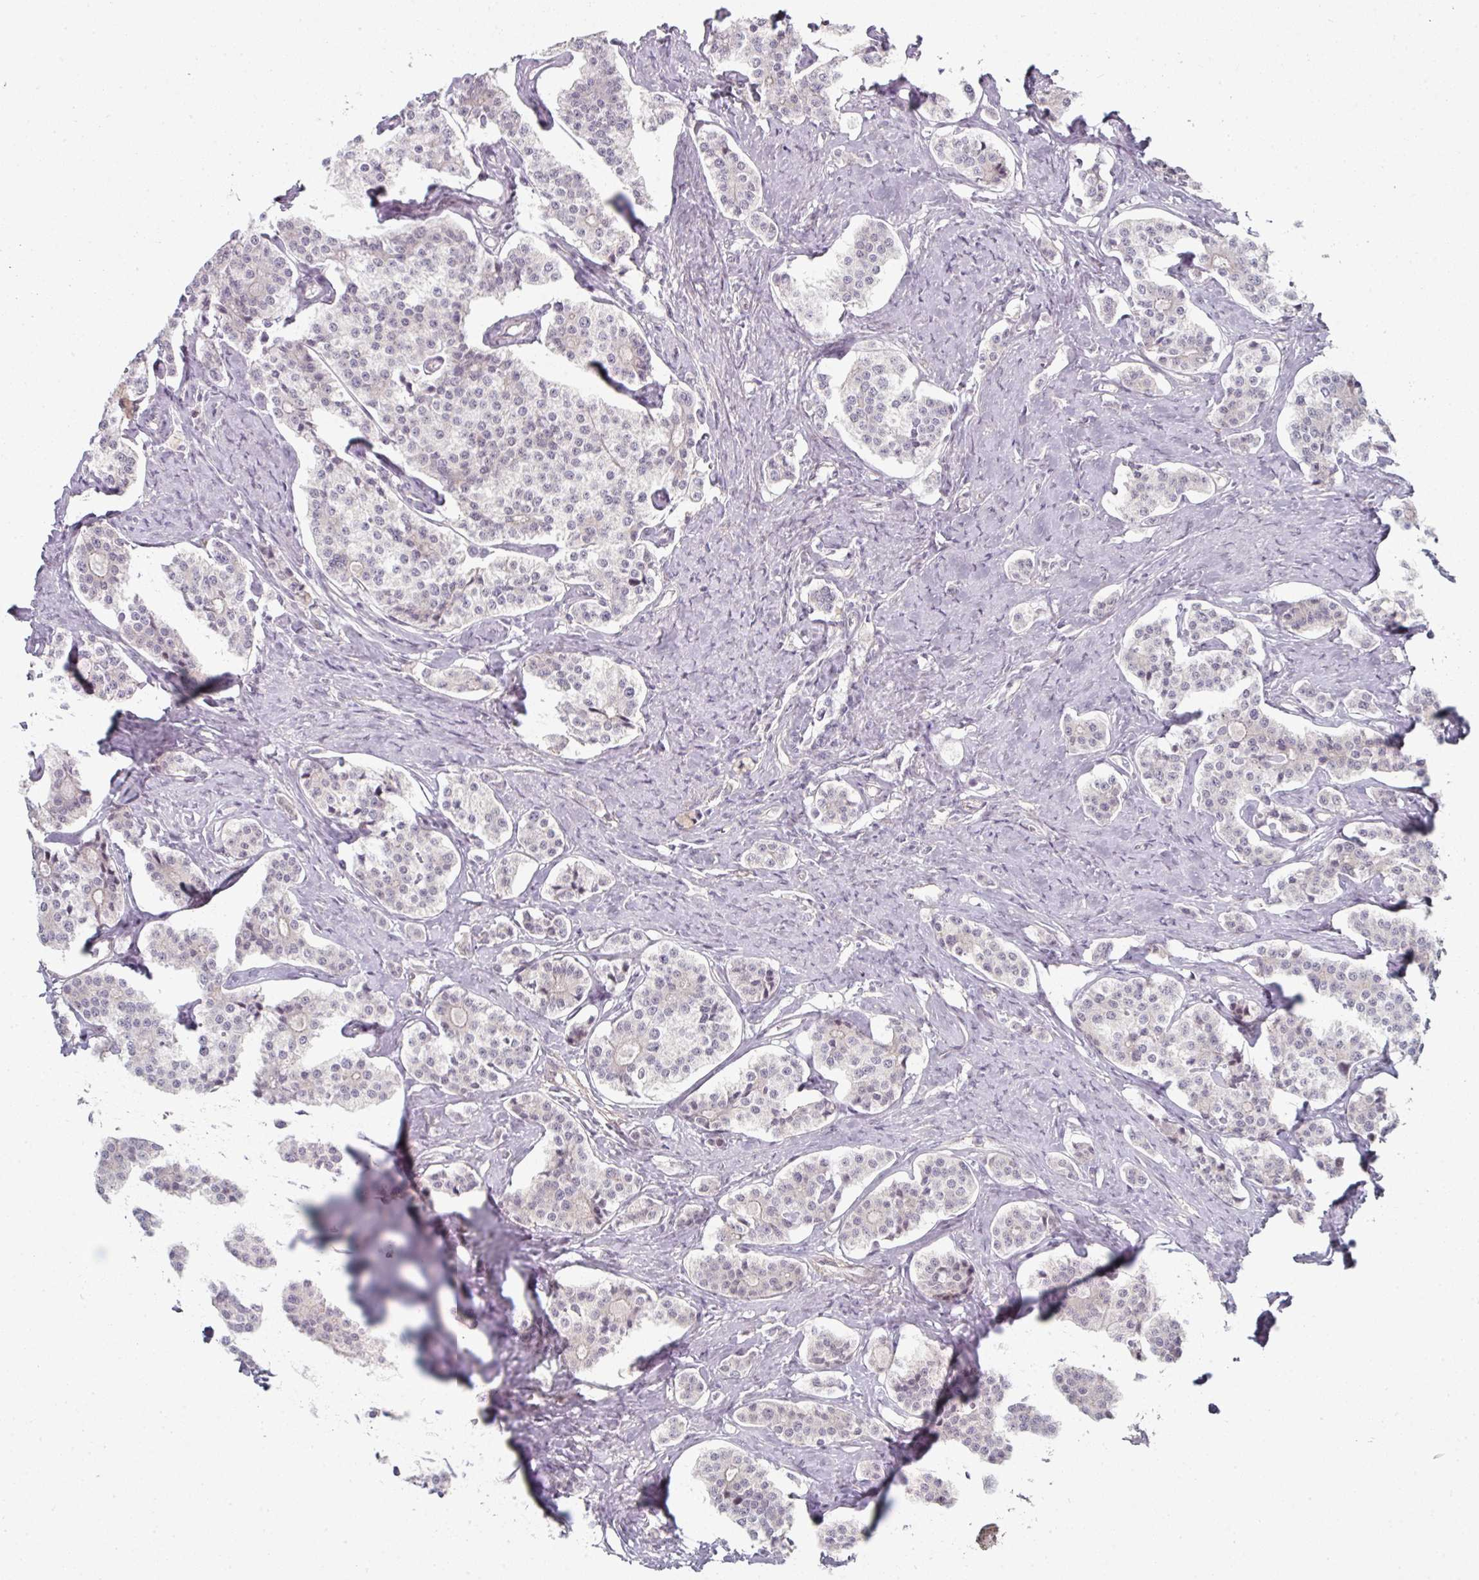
{"staining": {"intensity": "negative", "quantity": "none", "location": "none"}, "tissue": "carcinoid", "cell_type": "Tumor cells", "image_type": "cancer", "snomed": [{"axis": "morphology", "description": "Carcinoid, malignant, NOS"}, {"axis": "topography", "description": "Small intestine"}], "caption": "Micrograph shows no significant protein staining in tumor cells of malignant carcinoid.", "gene": "TMCC1", "patient": {"sex": "male", "age": 63}}